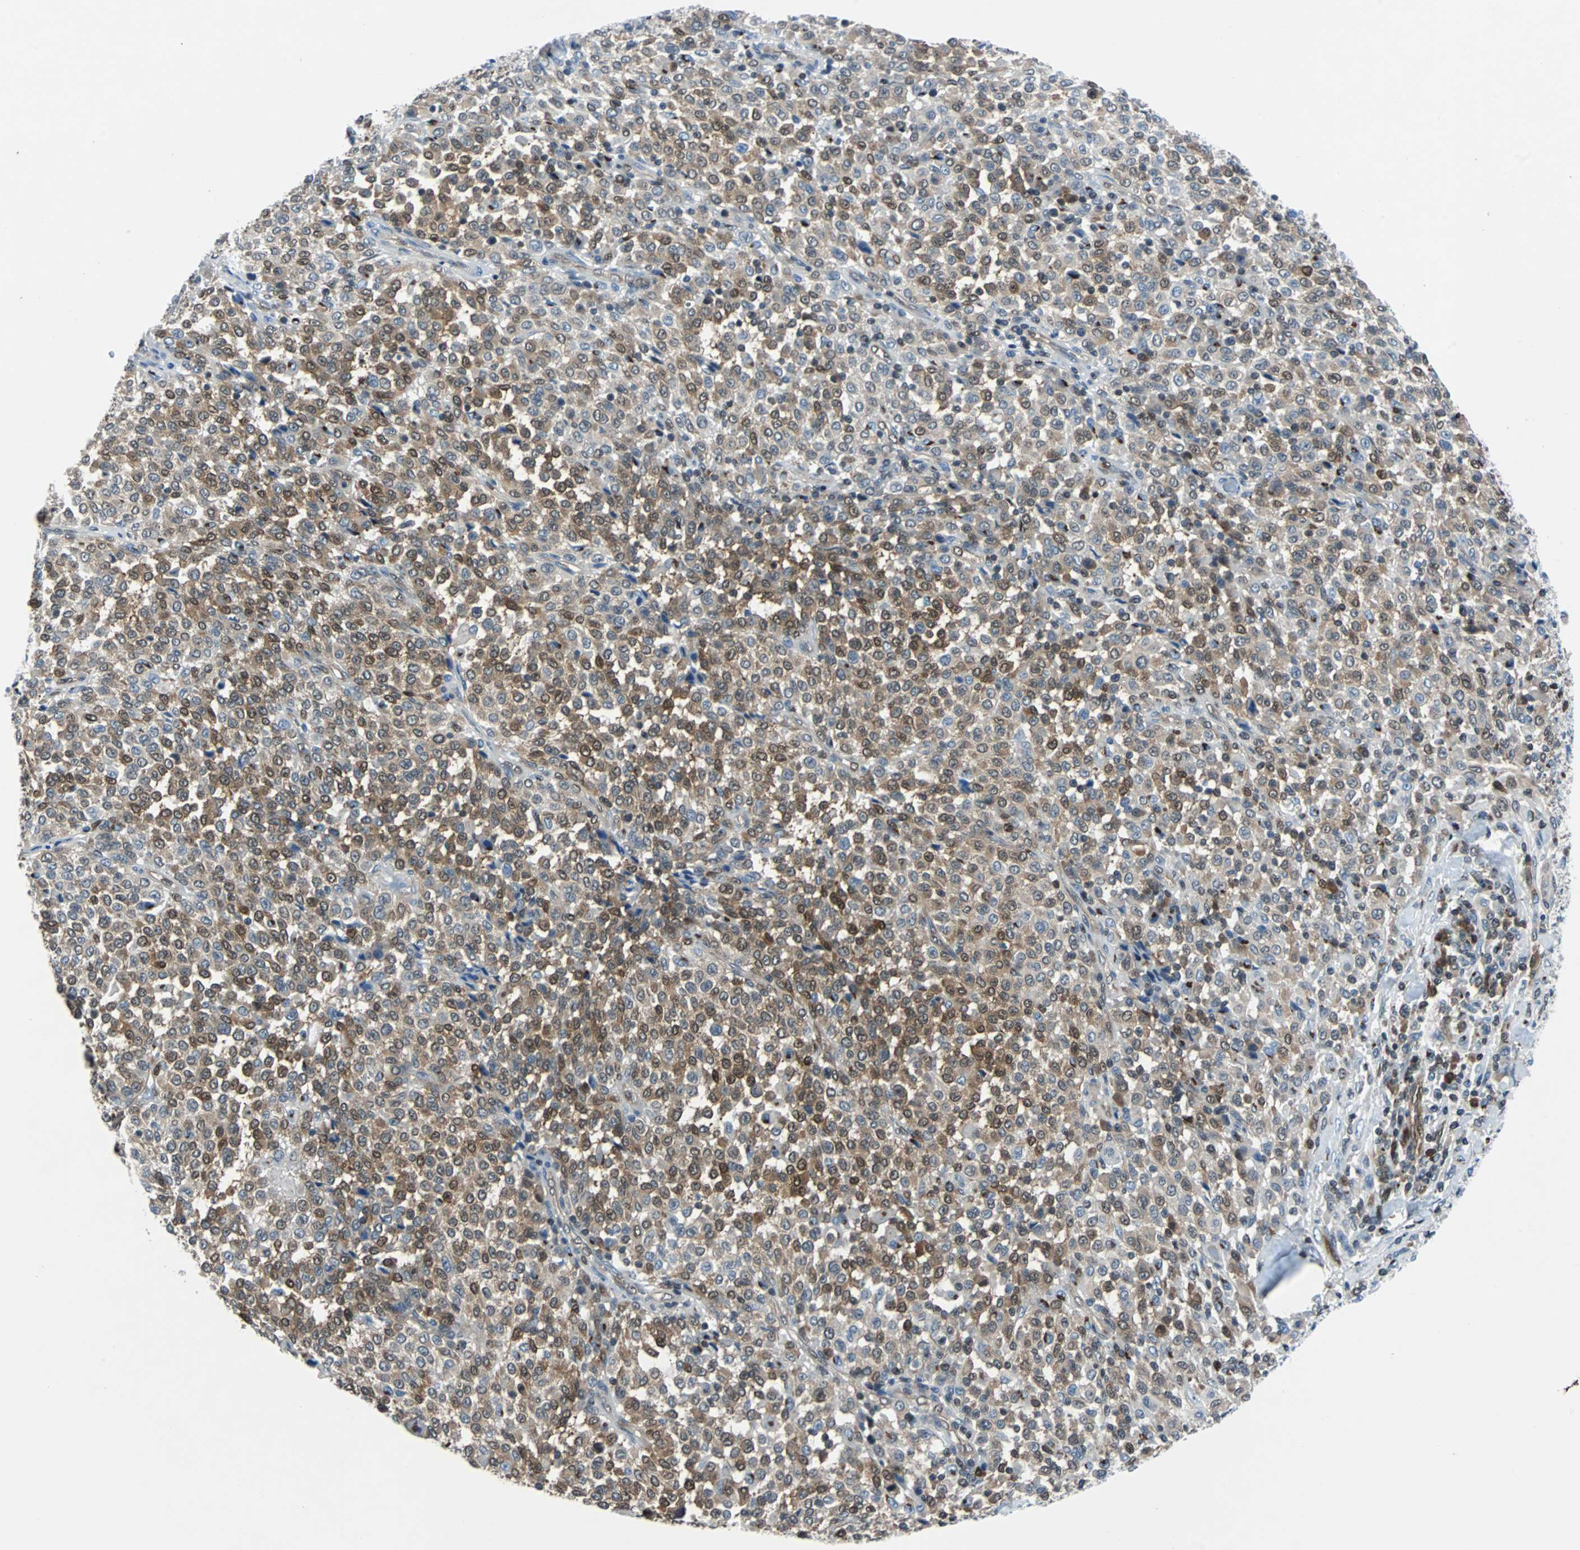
{"staining": {"intensity": "moderate", "quantity": "25%-75%", "location": "nuclear"}, "tissue": "melanoma", "cell_type": "Tumor cells", "image_type": "cancer", "snomed": [{"axis": "morphology", "description": "Malignant melanoma, Metastatic site"}, {"axis": "topography", "description": "Pancreas"}], "caption": "The image reveals staining of malignant melanoma (metastatic site), revealing moderate nuclear protein expression (brown color) within tumor cells.", "gene": "MAP2K6", "patient": {"sex": "female", "age": 30}}